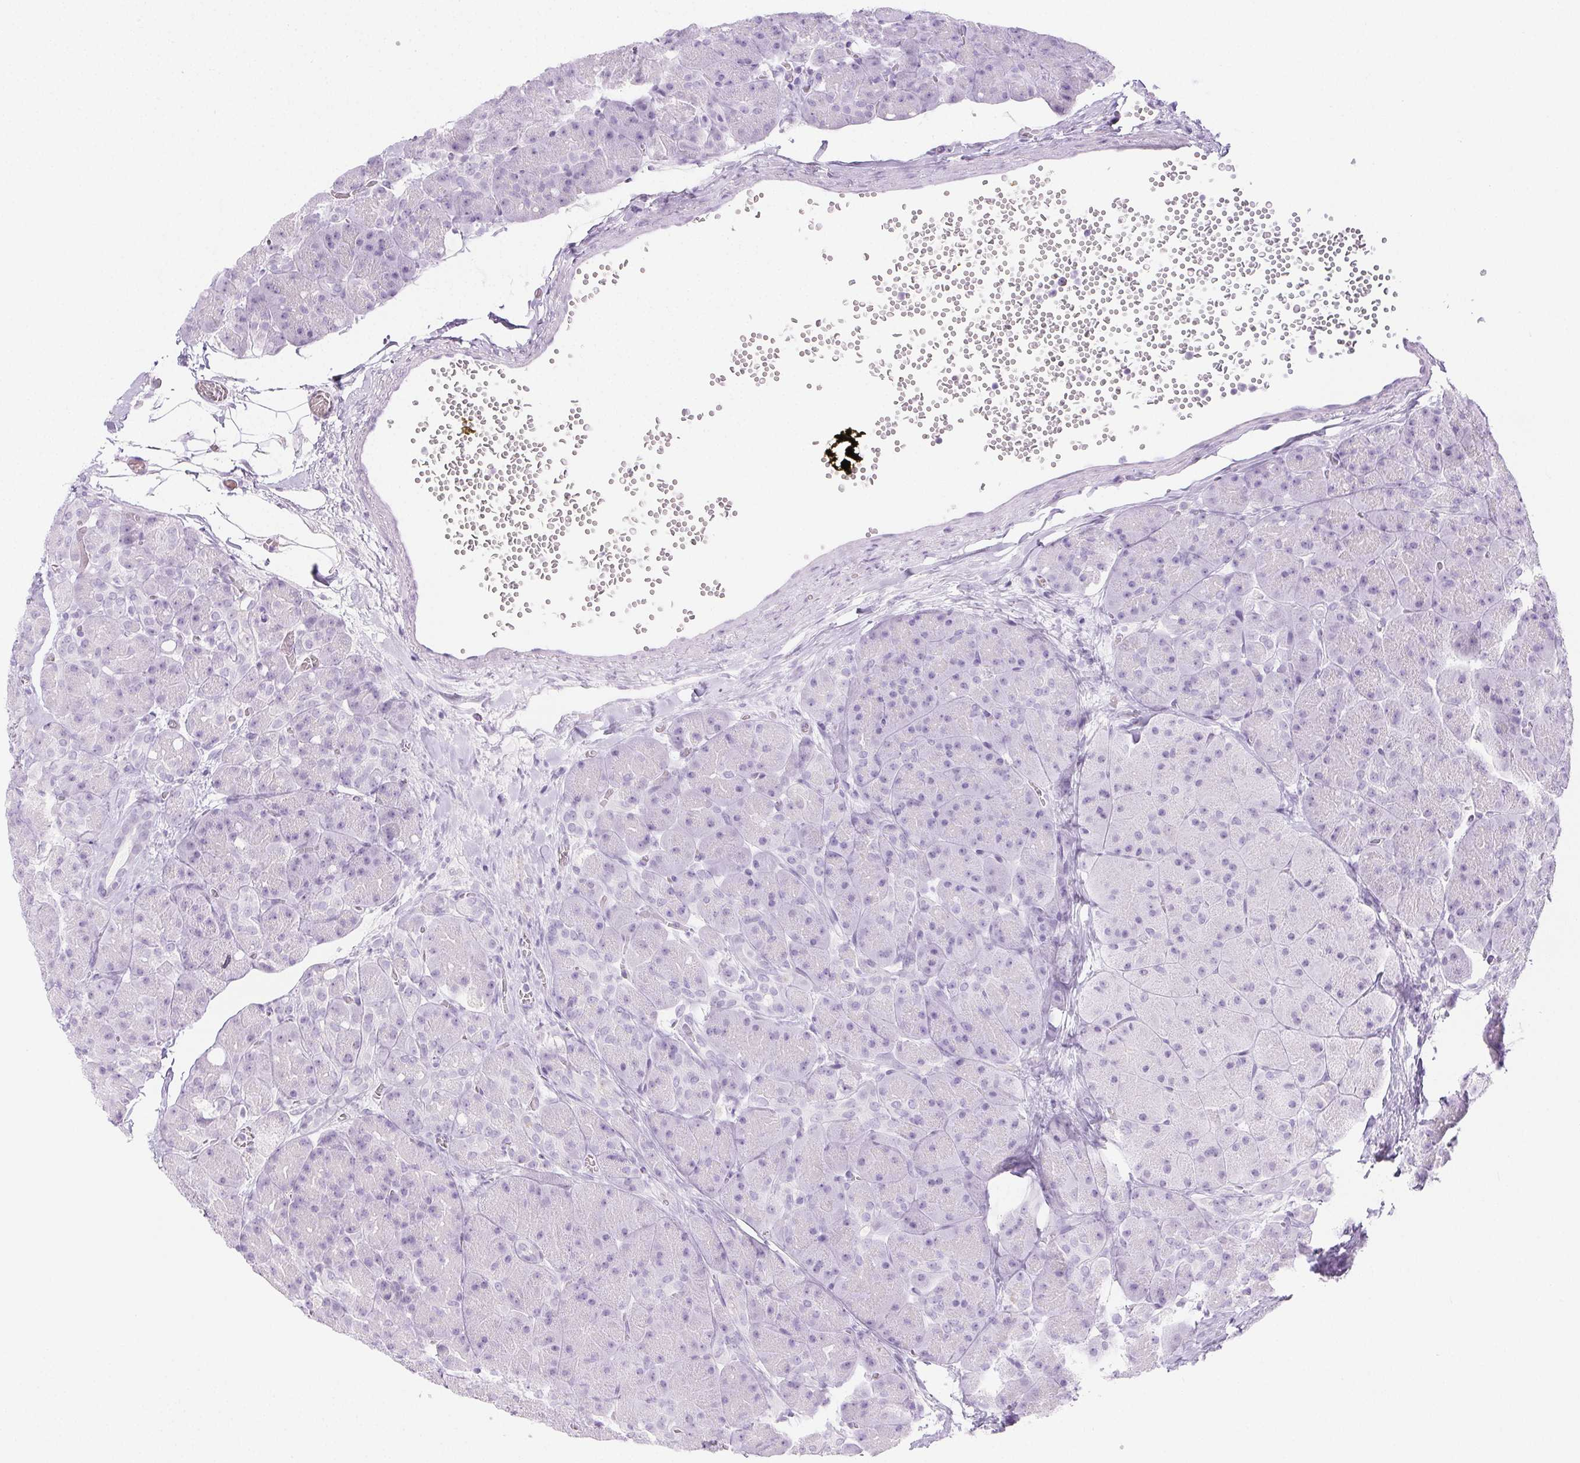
{"staining": {"intensity": "negative", "quantity": "none", "location": "none"}, "tissue": "pancreas", "cell_type": "Exocrine glandular cells", "image_type": "normal", "snomed": [{"axis": "morphology", "description": "Normal tissue, NOS"}, {"axis": "topography", "description": "Pancreas"}], "caption": "An immunohistochemistry image of normal pancreas is shown. There is no staining in exocrine glandular cells of pancreas.", "gene": "PI3", "patient": {"sex": "male", "age": 55}}